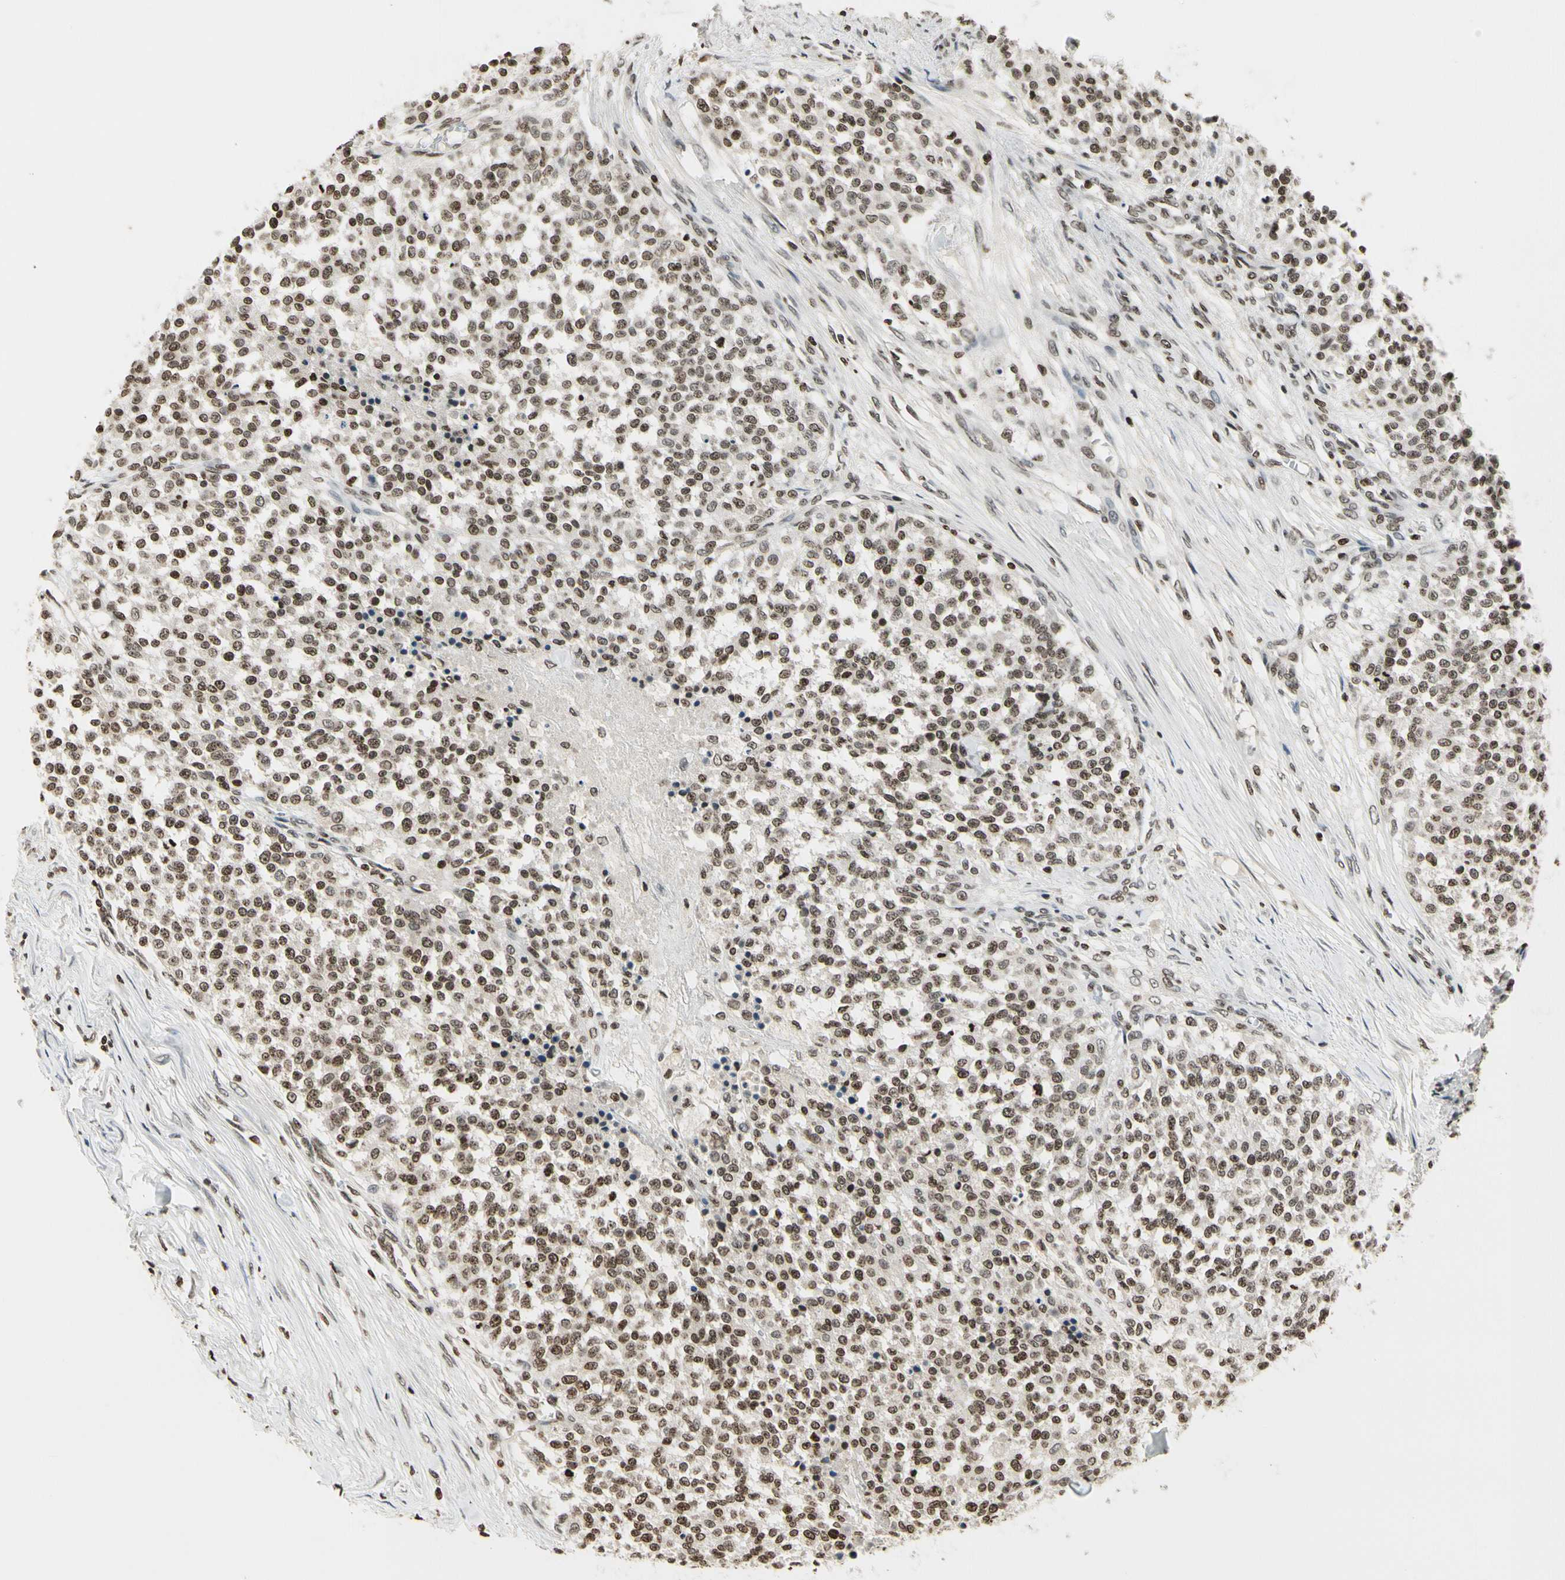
{"staining": {"intensity": "moderate", "quantity": ">75%", "location": "nuclear"}, "tissue": "testis cancer", "cell_type": "Tumor cells", "image_type": "cancer", "snomed": [{"axis": "morphology", "description": "Seminoma, NOS"}, {"axis": "topography", "description": "Testis"}], "caption": "Human testis cancer stained with a brown dye displays moderate nuclear positive positivity in approximately >75% of tumor cells.", "gene": "RORA", "patient": {"sex": "male", "age": 59}}